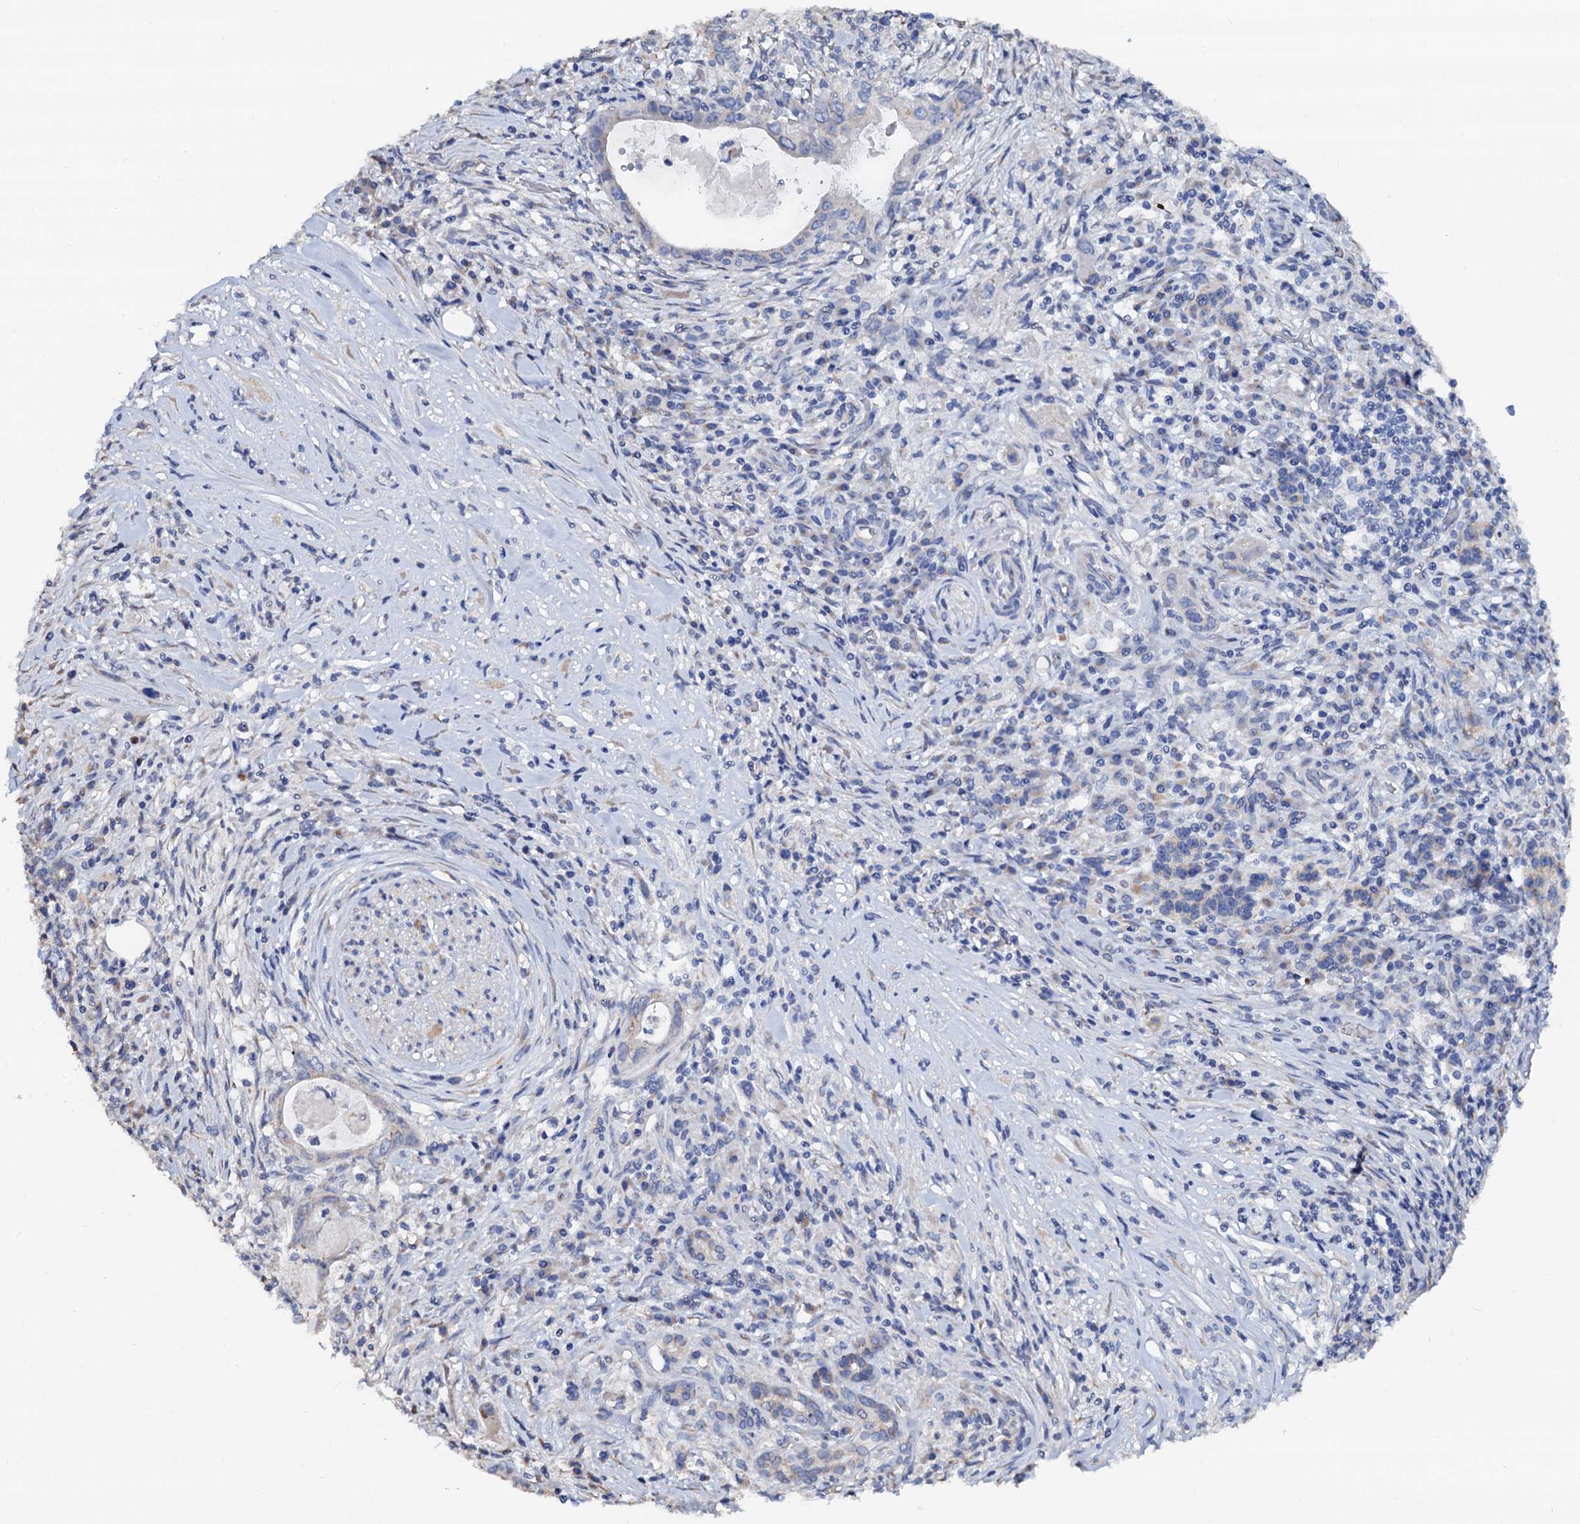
{"staining": {"intensity": "negative", "quantity": "none", "location": "none"}, "tissue": "pancreatic cancer", "cell_type": "Tumor cells", "image_type": "cancer", "snomed": [{"axis": "morphology", "description": "Adenocarcinoma, NOS"}, {"axis": "topography", "description": "Pancreas"}], "caption": "Pancreatic cancer was stained to show a protein in brown. There is no significant staining in tumor cells.", "gene": "AKAP3", "patient": {"sex": "female", "age": 73}}